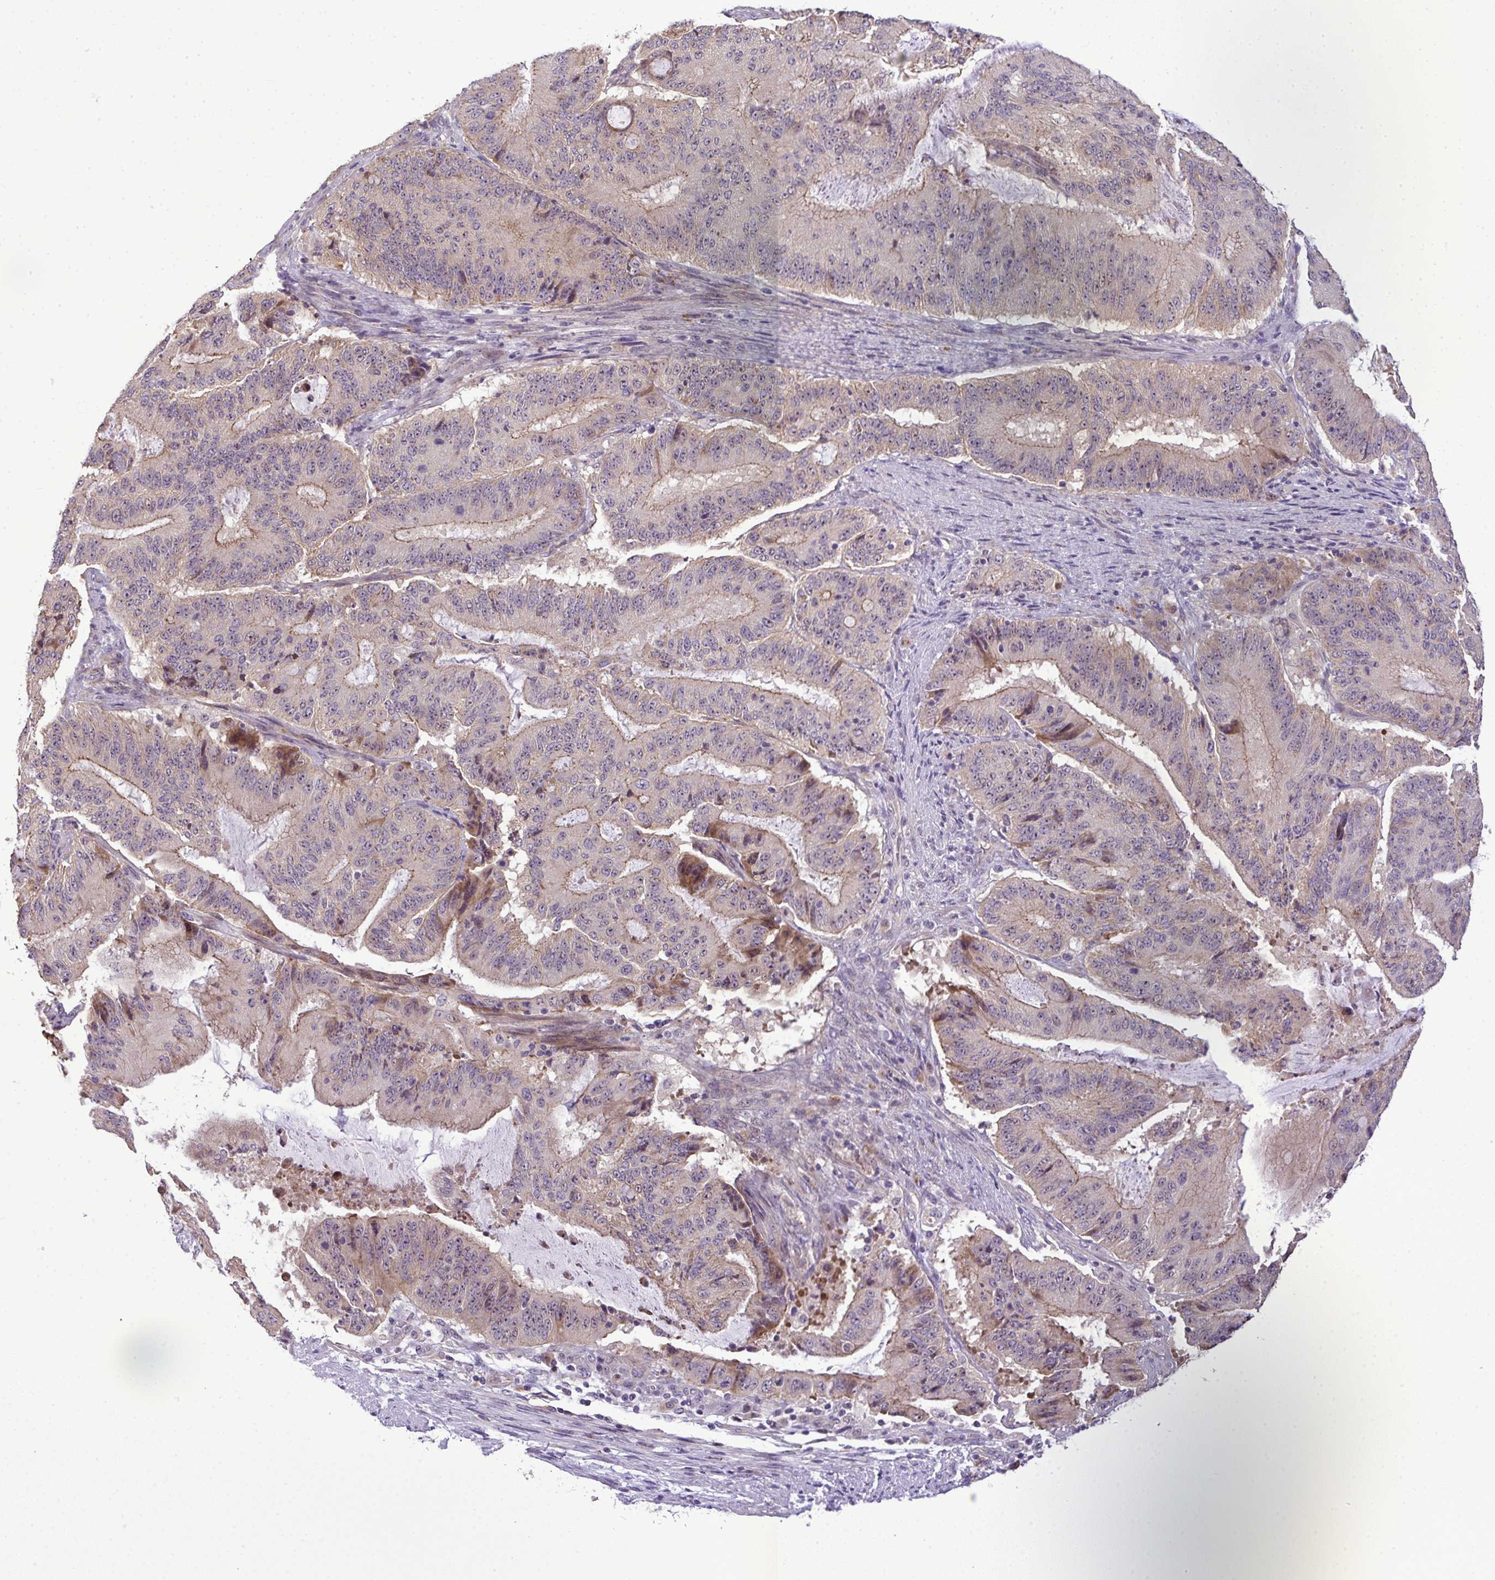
{"staining": {"intensity": "moderate", "quantity": "25%-75%", "location": "cytoplasmic/membranous"}, "tissue": "liver cancer", "cell_type": "Tumor cells", "image_type": "cancer", "snomed": [{"axis": "morphology", "description": "Normal tissue, NOS"}, {"axis": "morphology", "description": "Cholangiocarcinoma"}, {"axis": "topography", "description": "Liver"}, {"axis": "topography", "description": "Peripheral nerve tissue"}], "caption": "A histopathology image of human liver cancer (cholangiocarcinoma) stained for a protein reveals moderate cytoplasmic/membranous brown staining in tumor cells.", "gene": "NT5C1A", "patient": {"sex": "female", "age": 73}}